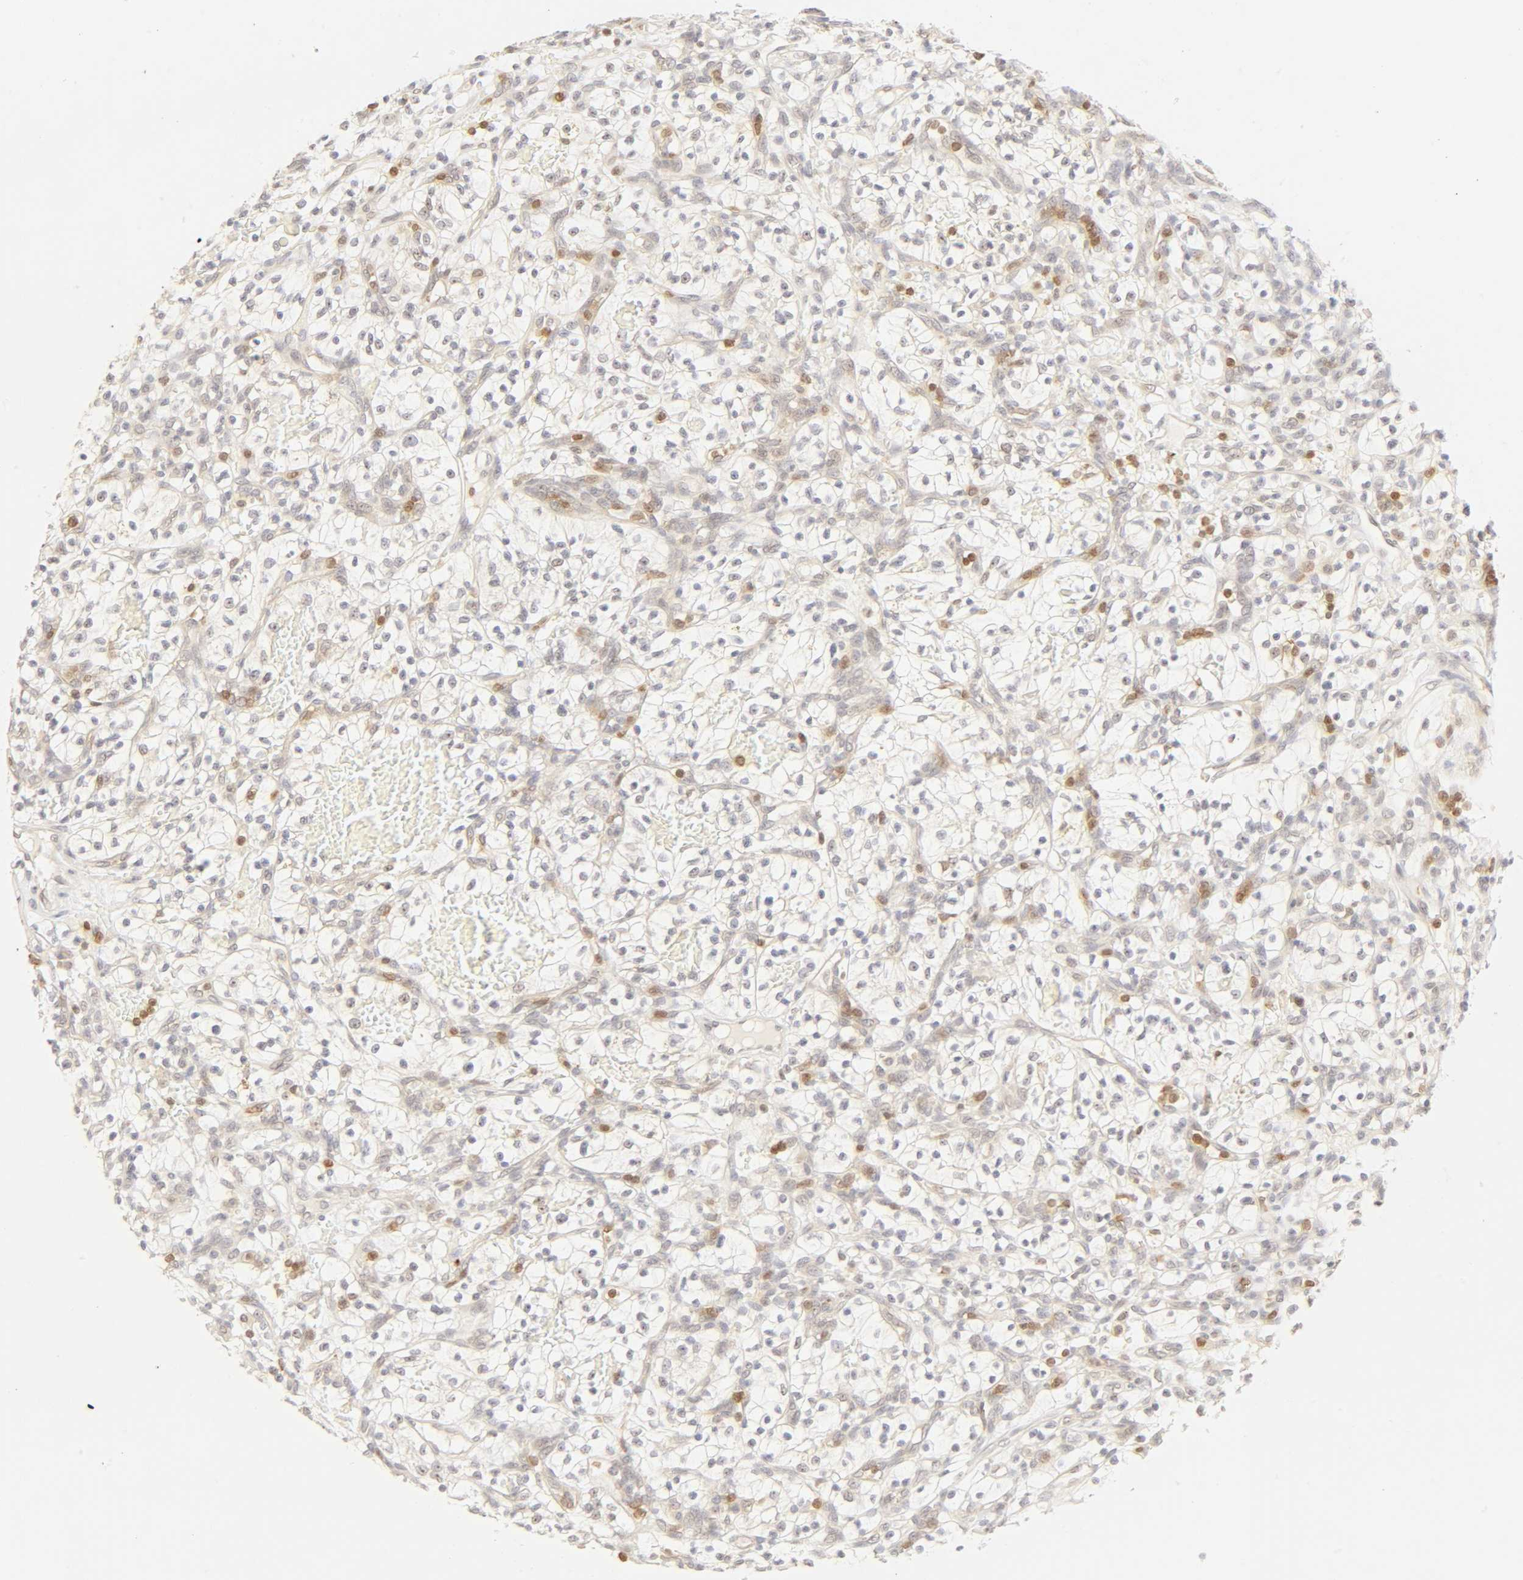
{"staining": {"intensity": "weak", "quantity": "25%-75%", "location": "cytoplasmic/membranous"}, "tissue": "renal cancer", "cell_type": "Tumor cells", "image_type": "cancer", "snomed": [{"axis": "morphology", "description": "Adenocarcinoma, NOS"}, {"axis": "topography", "description": "Kidney"}], "caption": "Renal cancer (adenocarcinoma) was stained to show a protein in brown. There is low levels of weak cytoplasmic/membranous positivity in approximately 25%-75% of tumor cells.", "gene": "KIF2A", "patient": {"sex": "female", "age": 57}}